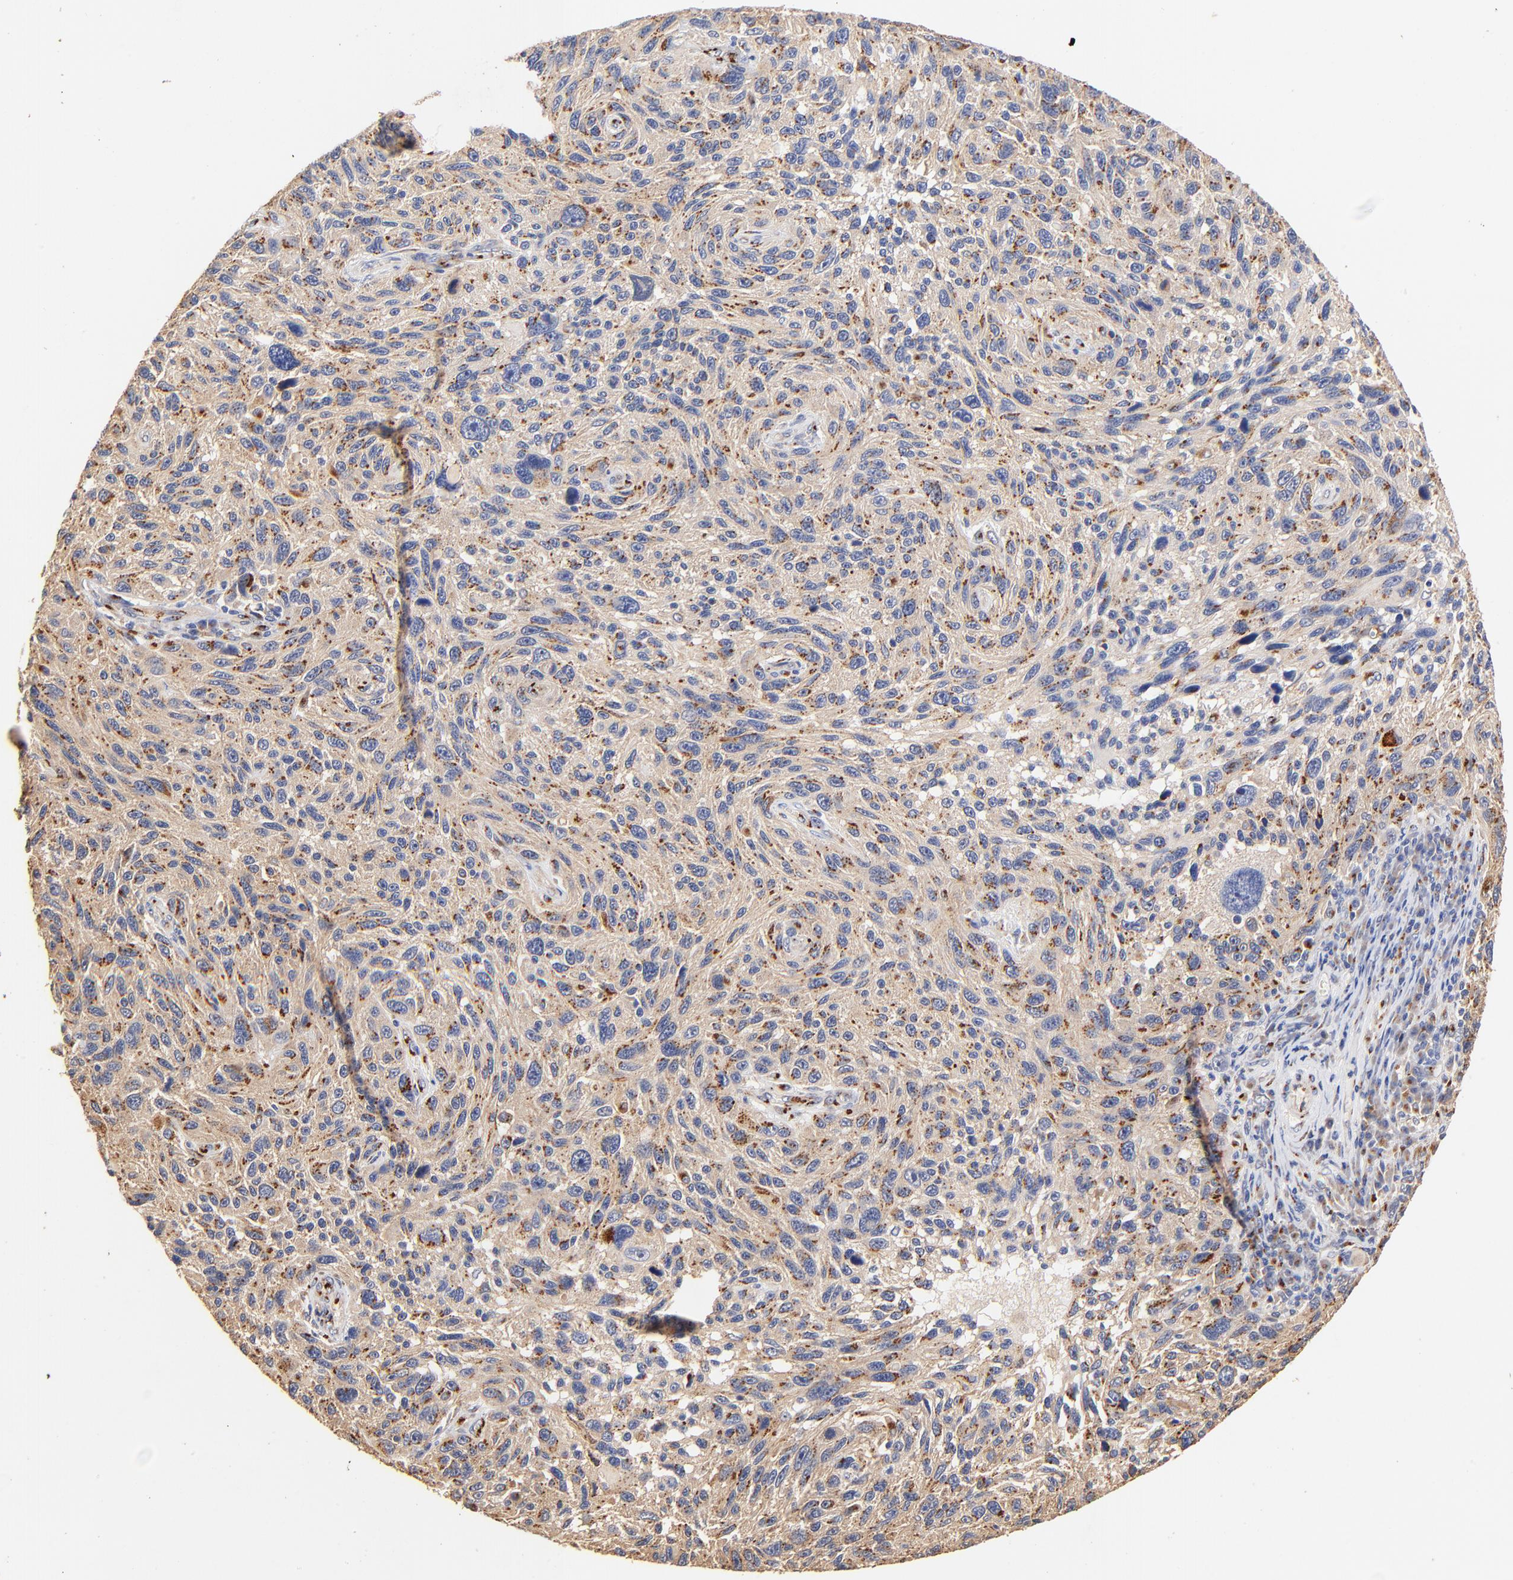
{"staining": {"intensity": "moderate", "quantity": "<25%", "location": "cytoplasmic/membranous"}, "tissue": "melanoma", "cell_type": "Tumor cells", "image_type": "cancer", "snomed": [{"axis": "morphology", "description": "Malignant melanoma, NOS"}, {"axis": "topography", "description": "Skin"}], "caption": "Melanoma stained for a protein demonstrates moderate cytoplasmic/membranous positivity in tumor cells.", "gene": "FMNL3", "patient": {"sex": "male", "age": 53}}